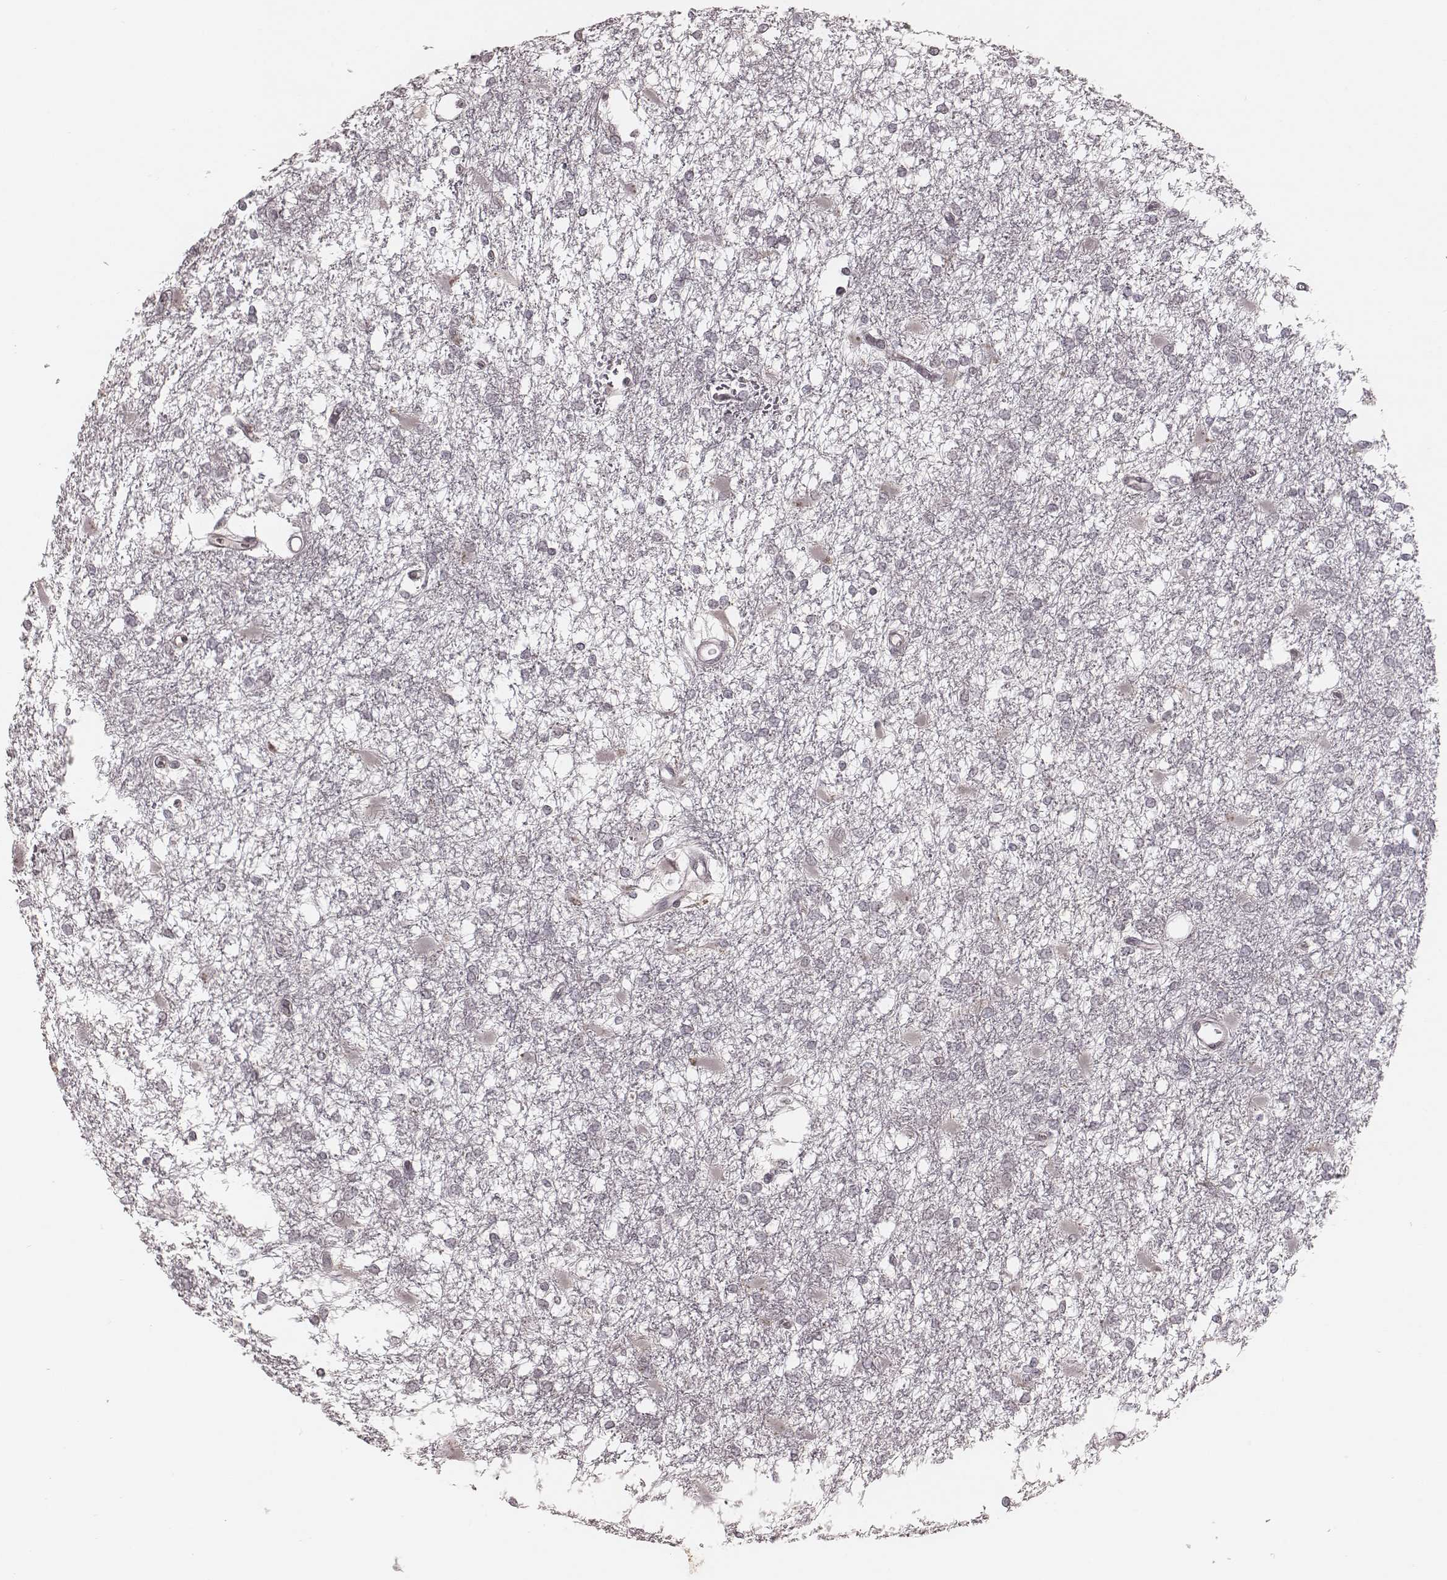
{"staining": {"intensity": "negative", "quantity": "none", "location": "none"}, "tissue": "glioma", "cell_type": "Tumor cells", "image_type": "cancer", "snomed": [{"axis": "morphology", "description": "Glioma, malignant, High grade"}, {"axis": "topography", "description": "Cerebral cortex"}], "caption": "DAB immunohistochemical staining of malignant glioma (high-grade) exhibits no significant expression in tumor cells. (Brightfield microscopy of DAB immunohistochemistry at high magnification).", "gene": "IL5", "patient": {"sex": "male", "age": 79}}